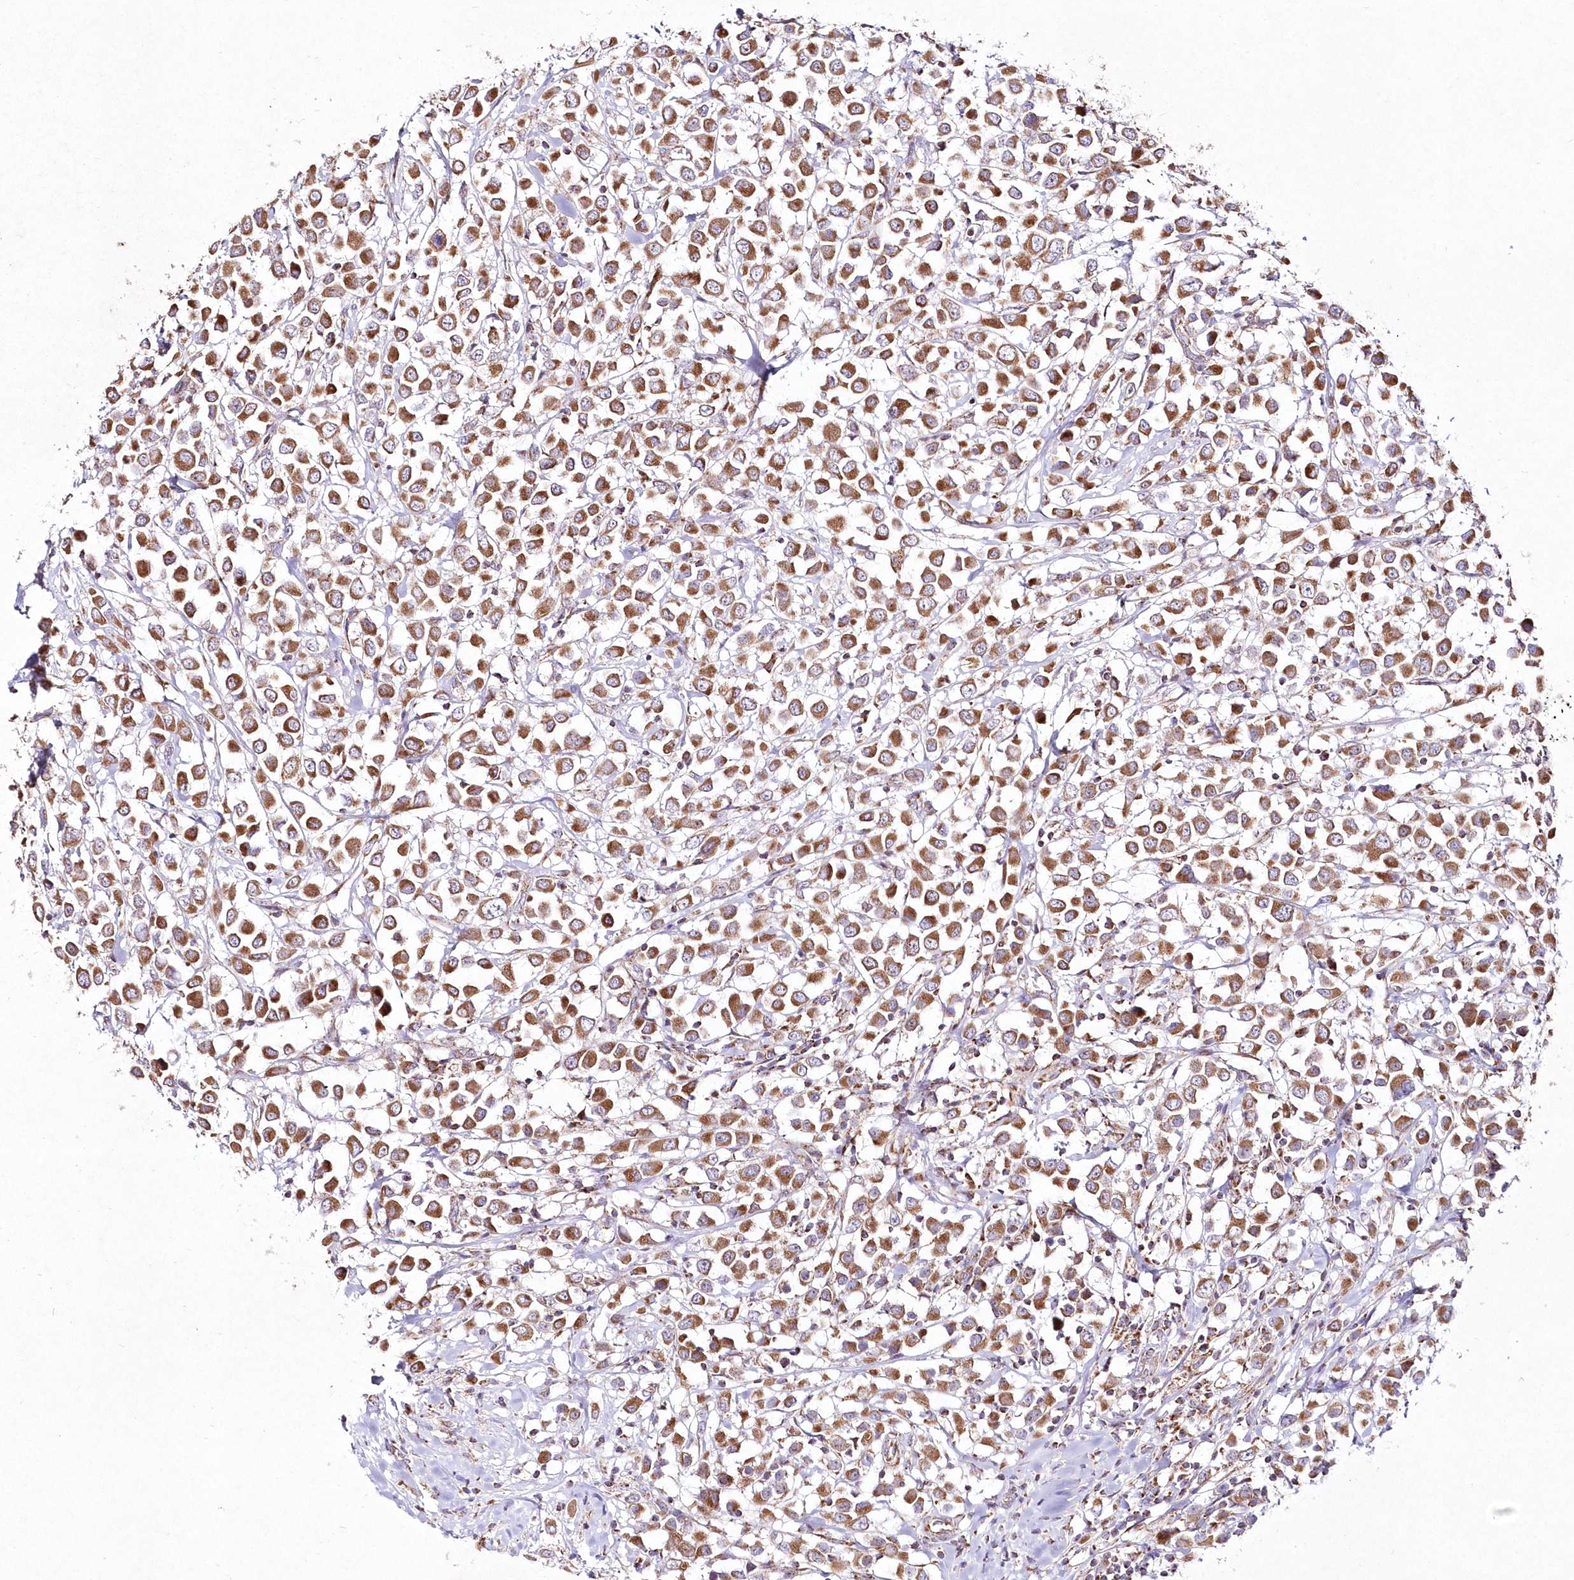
{"staining": {"intensity": "moderate", "quantity": ">75%", "location": "cytoplasmic/membranous"}, "tissue": "breast cancer", "cell_type": "Tumor cells", "image_type": "cancer", "snomed": [{"axis": "morphology", "description": "Duct carcinoma"}, {"axis": "topography", "description": "Breast"}], "caption": "Immunohistochemical staining of breast cancer shows medium levels of moderate cytoplasmic/membranous protein positivity in about >75% of tumor cells.", "gene": "DNA2", "patient": {"sex": "female", "age": 61}}